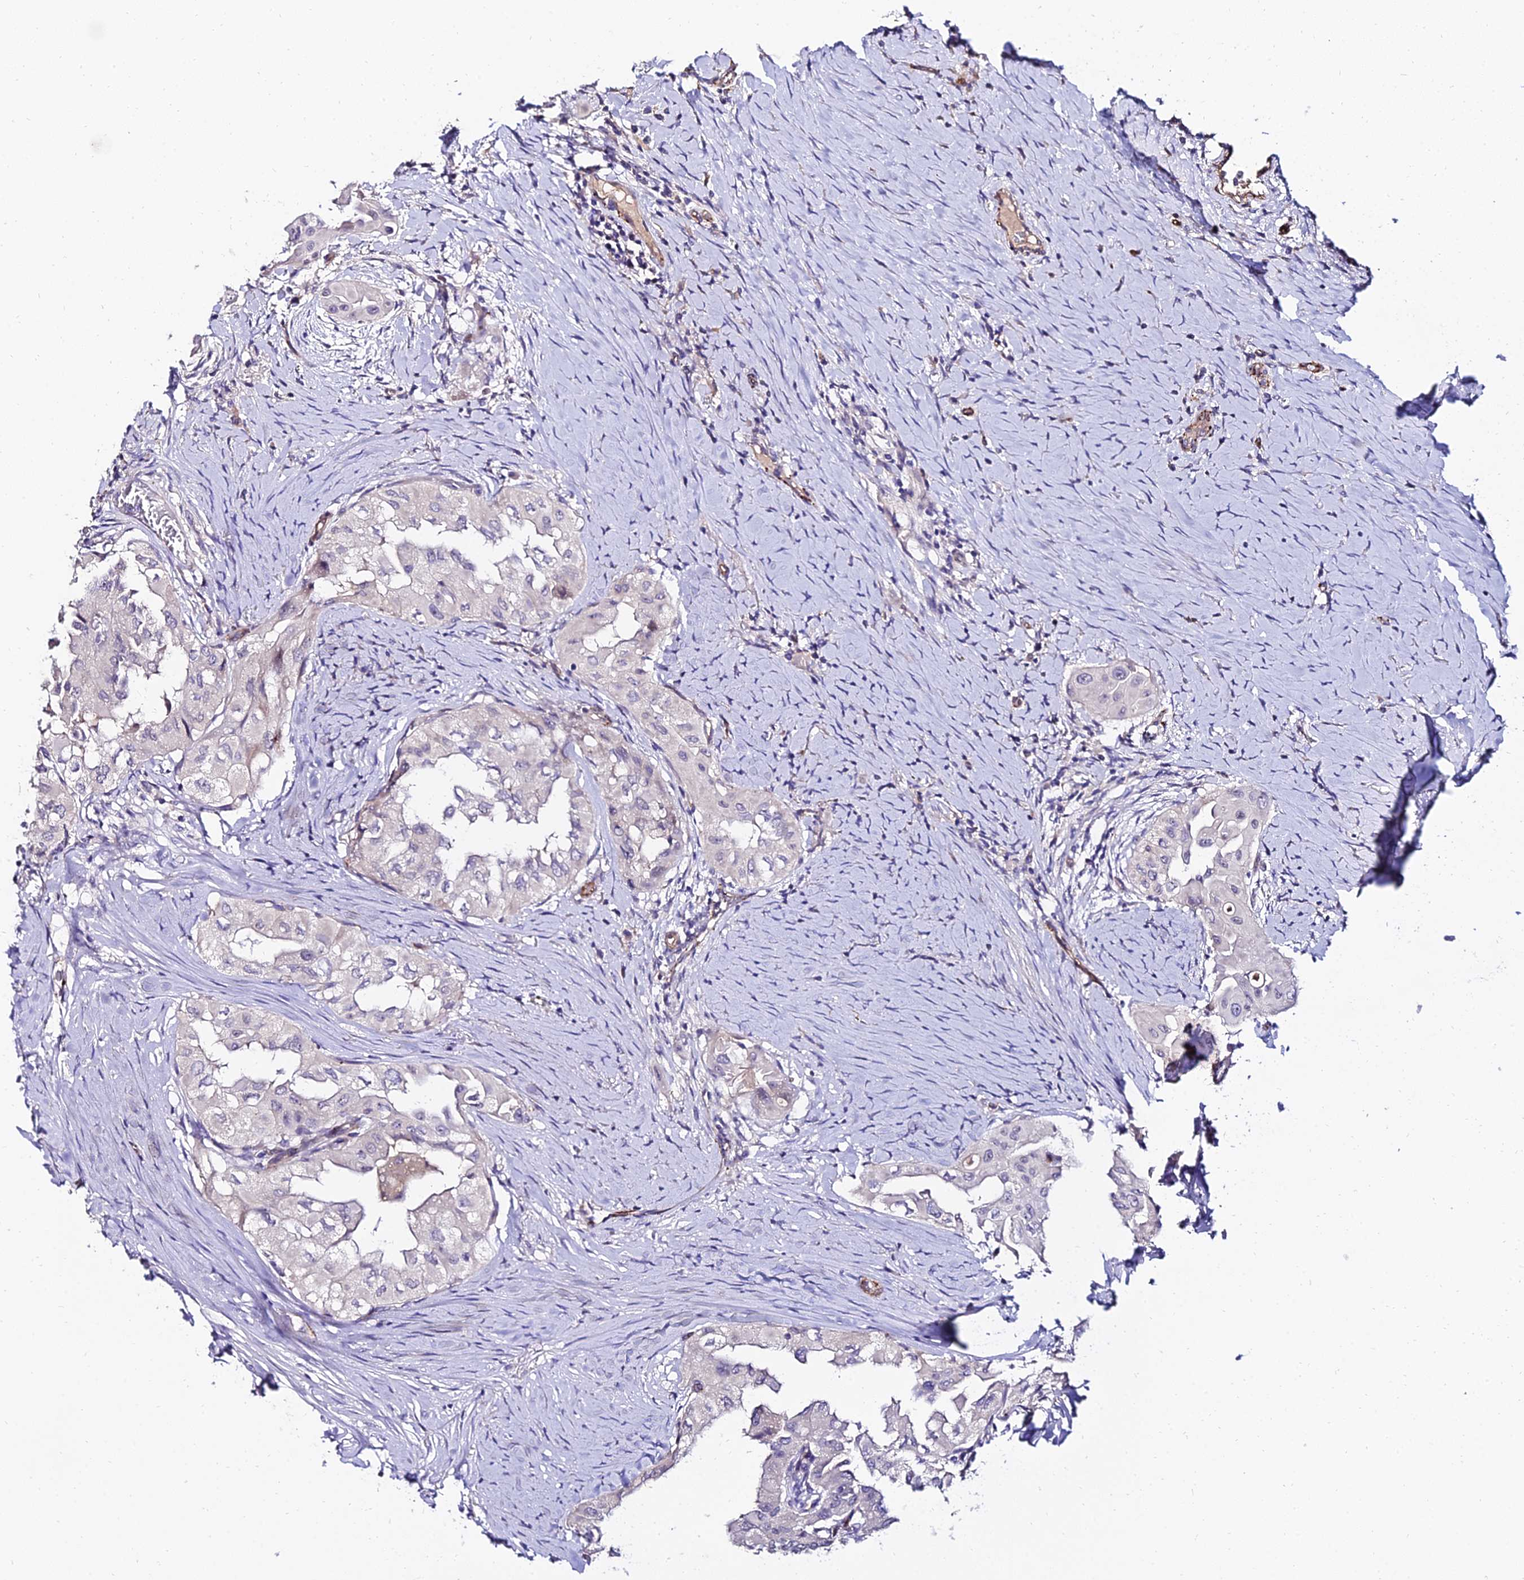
{"staining": {"intensity": "negative", "quantity": "none", "location": "none"}, "tissue": "thyroid cancer", "cell_type": "Tumor cells", "image_type": "cancer", "snomed": [{"axis": "morphology", "description": "Papillary adenocarcinoma, NOS"}, {"axis": "topography", "description": "Thyroid gland"}], "caption": "This is an IHC photomicrograph of human thyroid cancer (papillary adenocarcinoma). There is no positivity in tumor cells.", "gene": "ALDH3B2", "patient": {"sex": "female", "age": 59}}